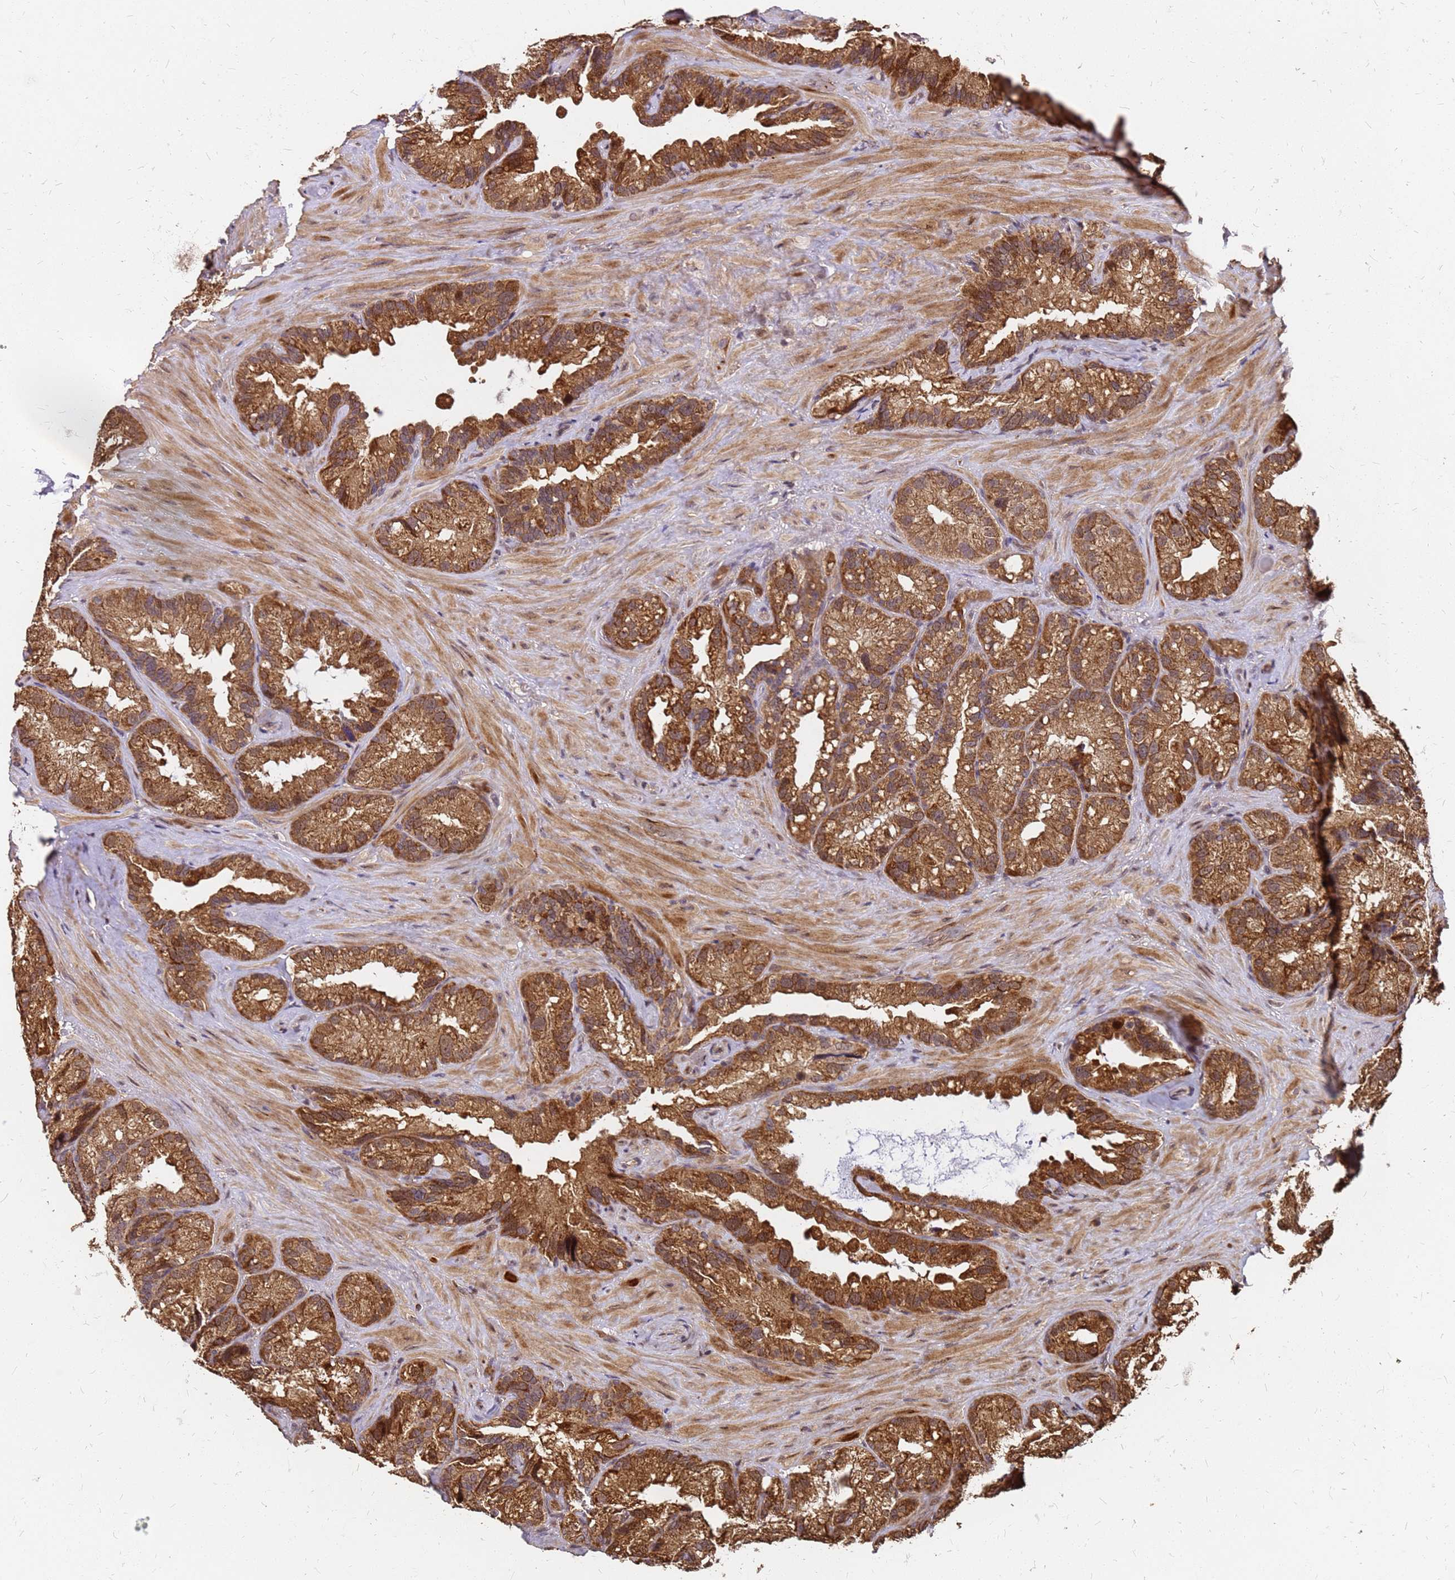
{"staining": {"intensity": "strong", "quantity": ">75%", "location": "cytoplasmic/membranous"}, "tissue": "seminal vesicle", "cell_type": "Glandular cells", "image_type": "normal", "snomed": [{"axis": "morphology", "description": "Normal tissue, NOS"}, {"axis": "topography", "description": "Prostate"}, {"axis": "topography", "description": "Seminal veicle"}], "caption": "Immunohistochemical staining of unremarkable human seminal vesicle exhibits high levels of strong cytoplasmic/membranous expression in approximately >75% of glandular cells. The staining was performed using DAB to visualize the protein expression in brown, while the nuclei were stained in blue with hematoxylin (Magnification: 20x).", "gene": "GPATCH8", "patient": {"sex": "male", "age": 68}}